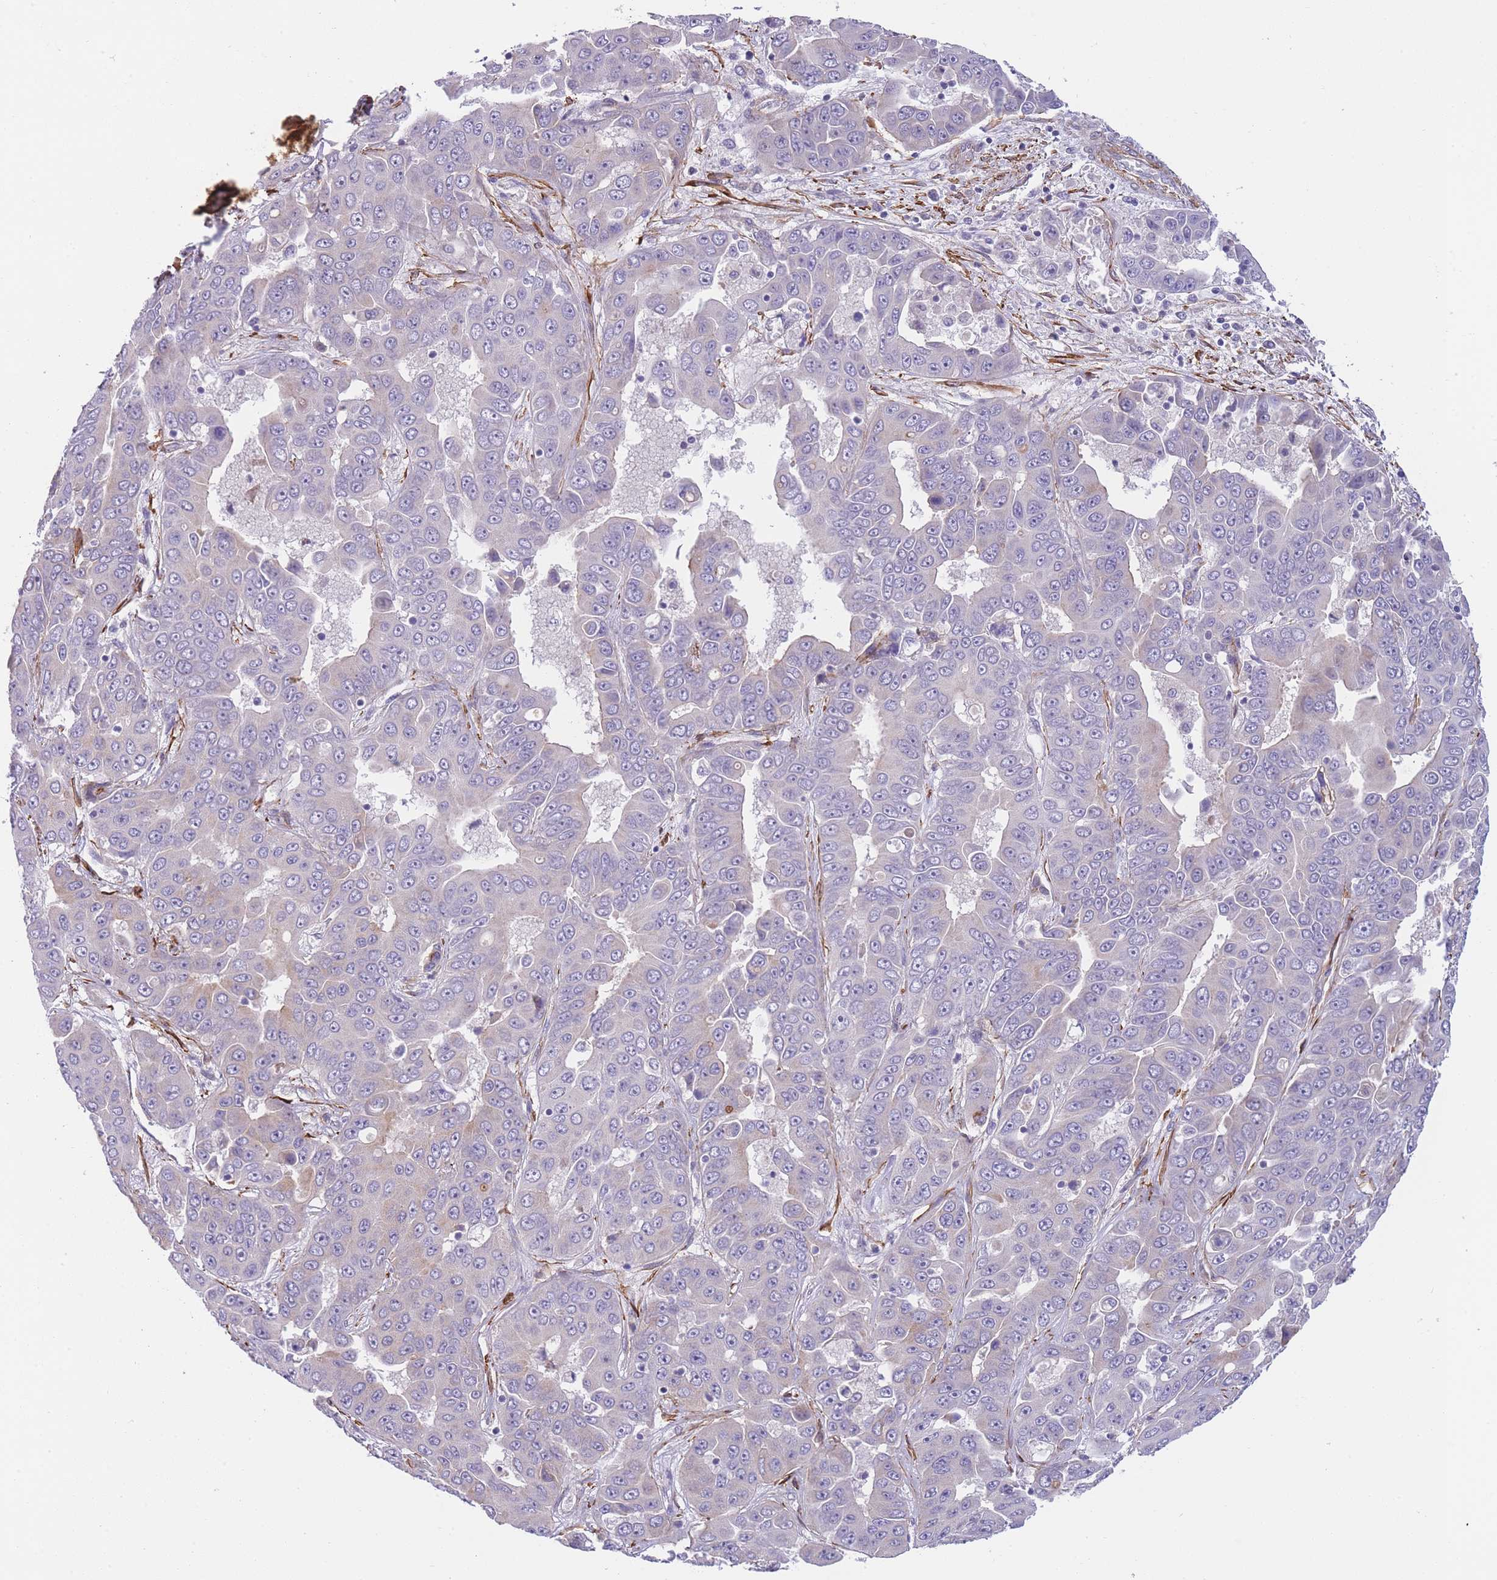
{"staining": {"intensity": "negative", "quantity": "none", "location": "none"}, "tissue": "liver cancer", "cell_type": "Tumor cells", "image_type": "cancer", "snomed": [{"axis": "morphology", "description": "Cholangiocarcinoma"}, {"axis": "topography", "description": "Liver"}], "caption": "IHC photomicrograph of human liver cancer (cholangiocarcinoma) stained for a protein (brown), which displays no staining in tumor cells.", "gene": "FAM124A", "patient": {"sex": "female", "age": 52}}